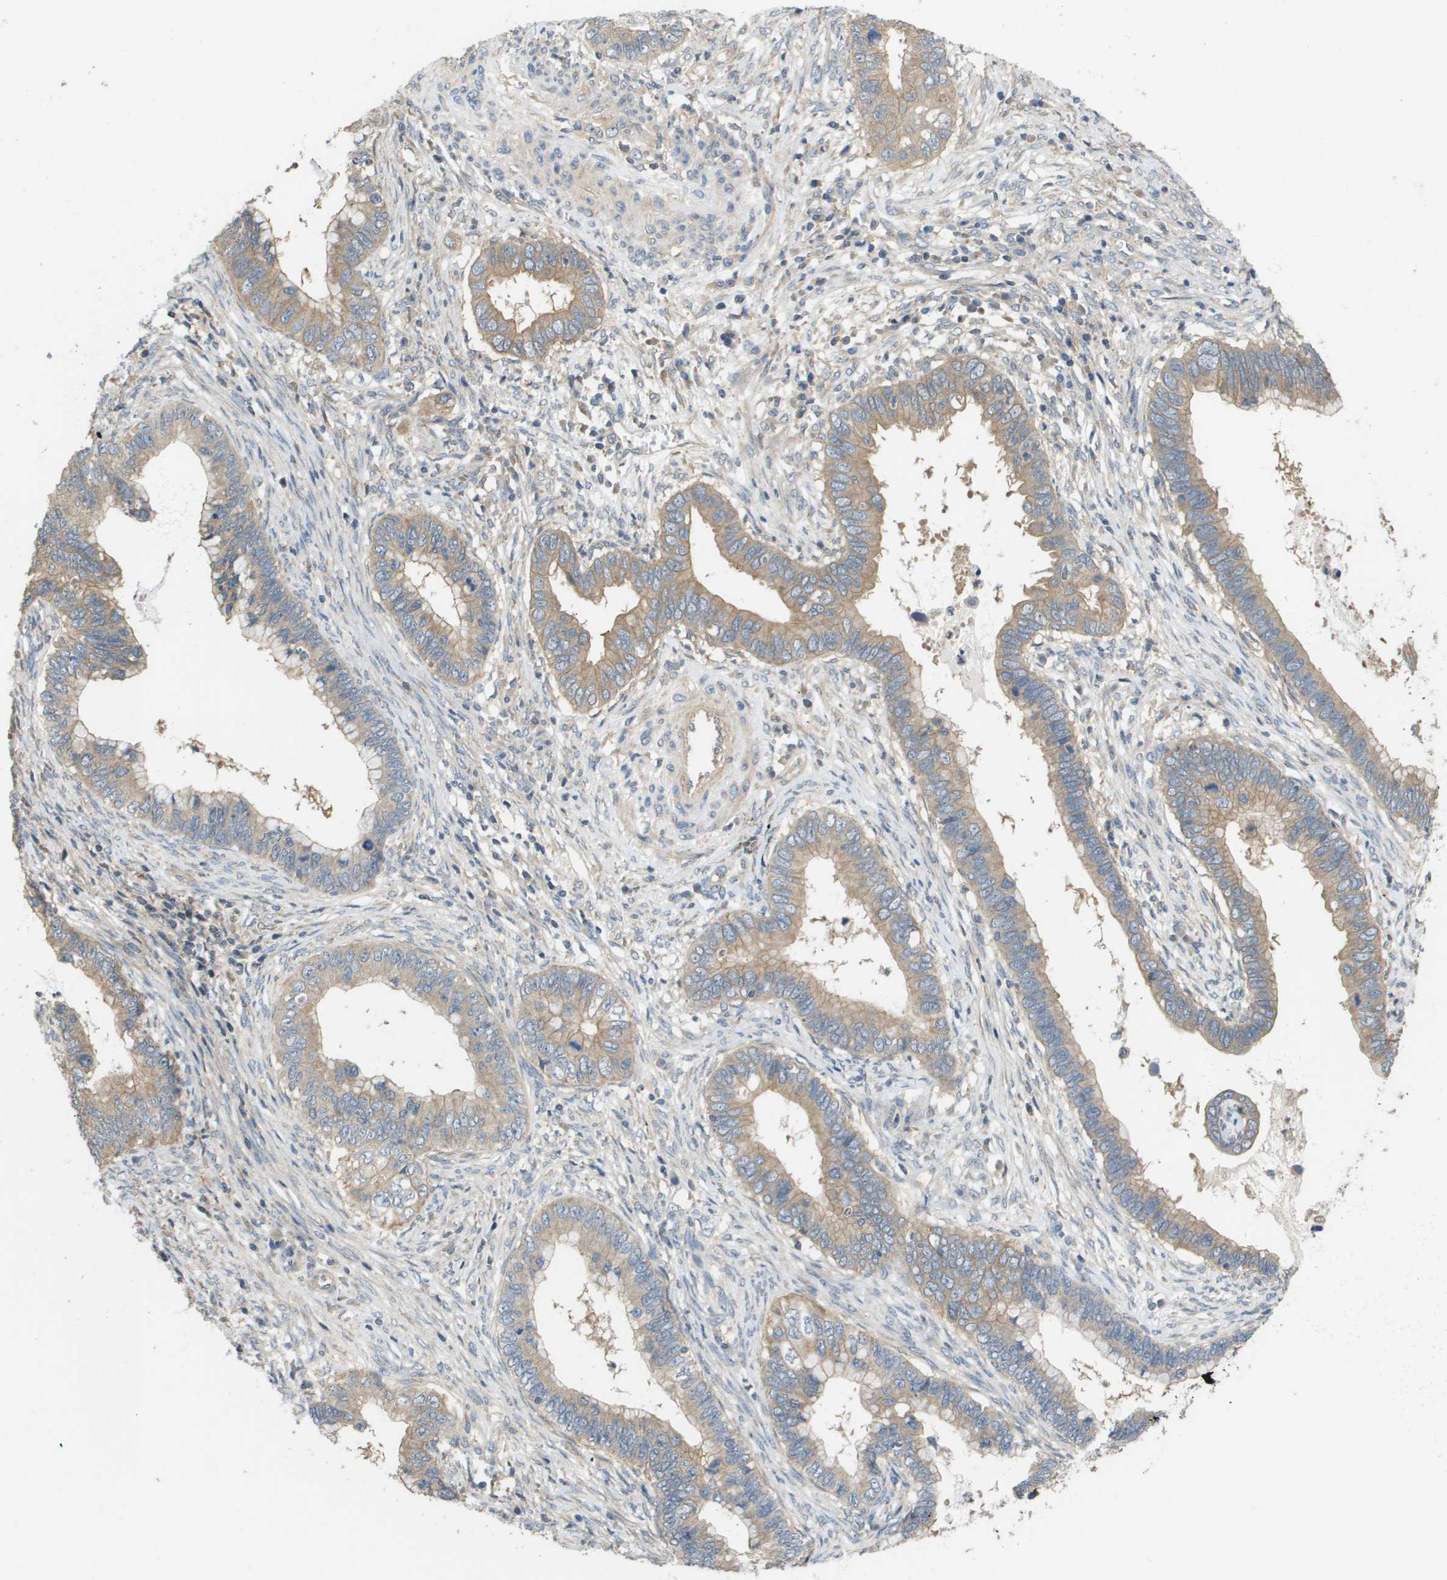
{"staining": {"intensity": "weak", "quantity": ">75%", "location": "cytoplasmic/membranous"}, "tissue": "cervical cancer", "cell_type": "Tumor cells", "image_type": "cancer", "snomed": [{"axis": "morphology", "description": "Adenocarcinoma, NOS"}, {"axis": "topography", "description": "Cervix"}], "caption": "Immunohistochemistry (IHC) staining of adenocarcinoma (cervical), which demonstrates low levels of weak cytoplasmic/membranous expression in about >75% of tumor cells indicating weak cytoplasmic/membranous protein staining. The staining was performed using DAB (brown) for protein detection and nuclei were counterstained in hematoxylin (blue).", "gene": "KRT23", "patient": {"sex": "female", "age": 44}}